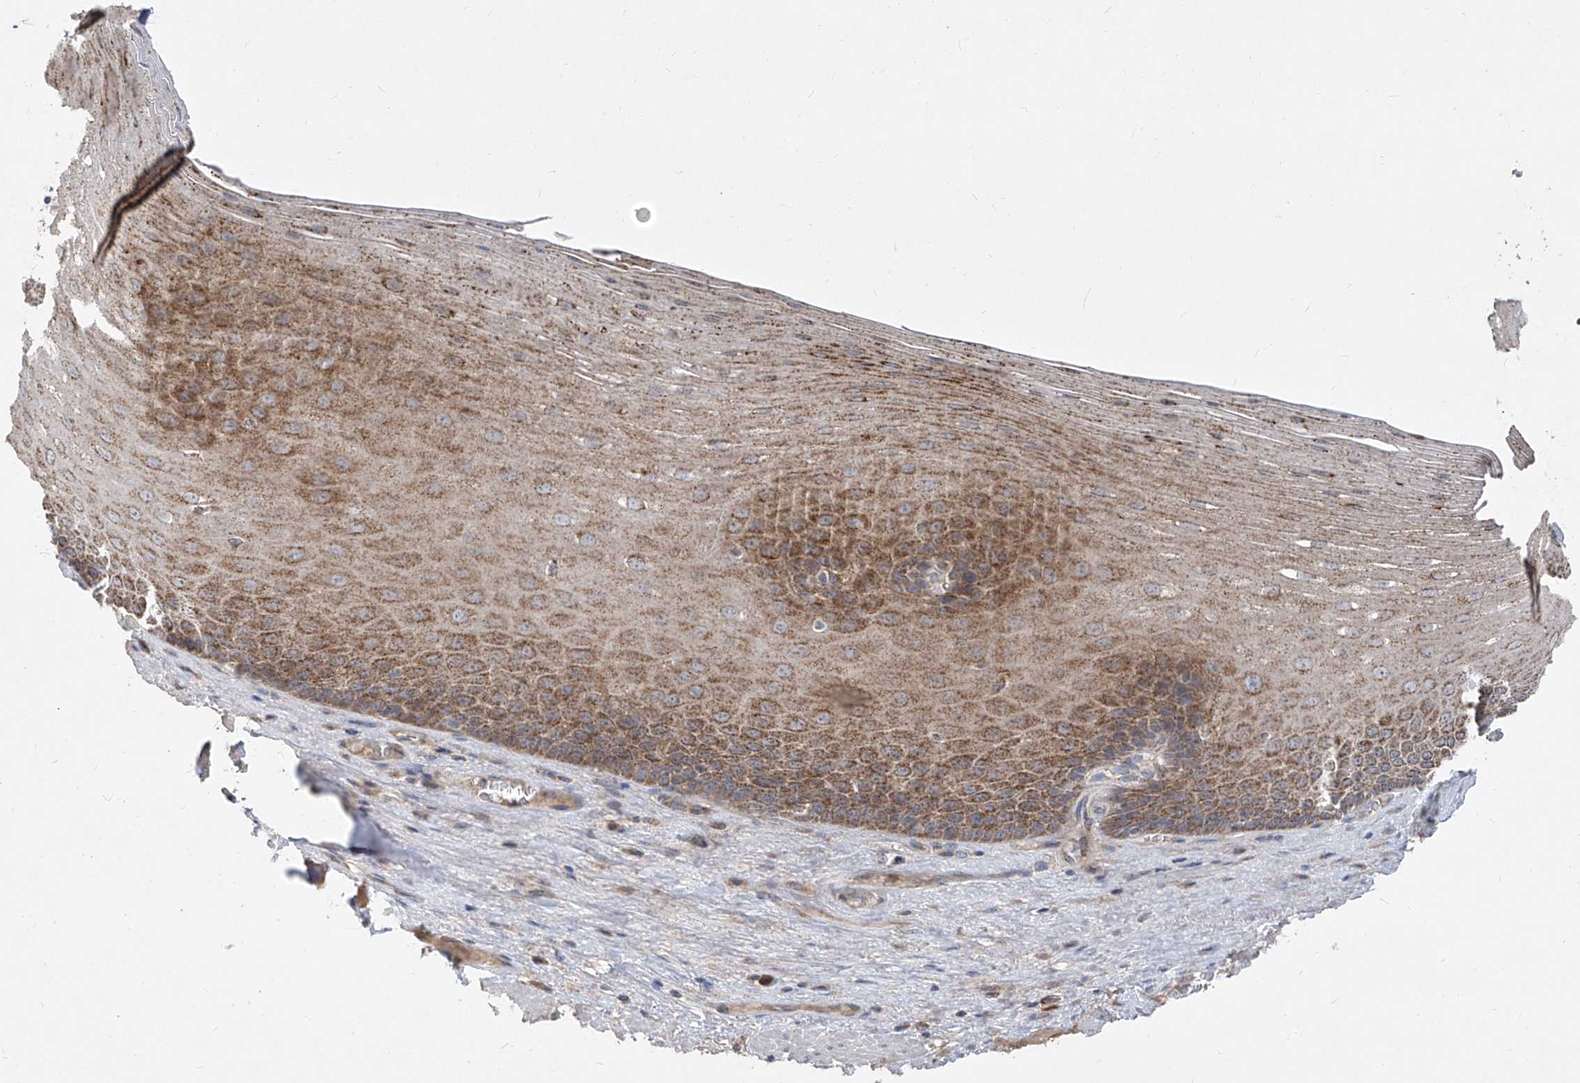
{"staining": {"intensity": "moderate", "quantity": ">75%", "location": "cytoplasmic/membranous"}, "tissue": "esophagus", "cell_type": "Squamous epithelial cells", "image_type": "normal", "snomed": [{"axis": "morphology", "description": "Normal tissue, NOS"}, {"axis": "topography", "description": "Esophagus"}], "caption": "The immunohistochemical stain shows moderate cytoplasmic/membranous expression in squamous epithelial cells of unremarkable esophagus. Nuclei are stained in blue.", "gene": "ABCD3", "patient": {"sex": "male", "age": 62}}